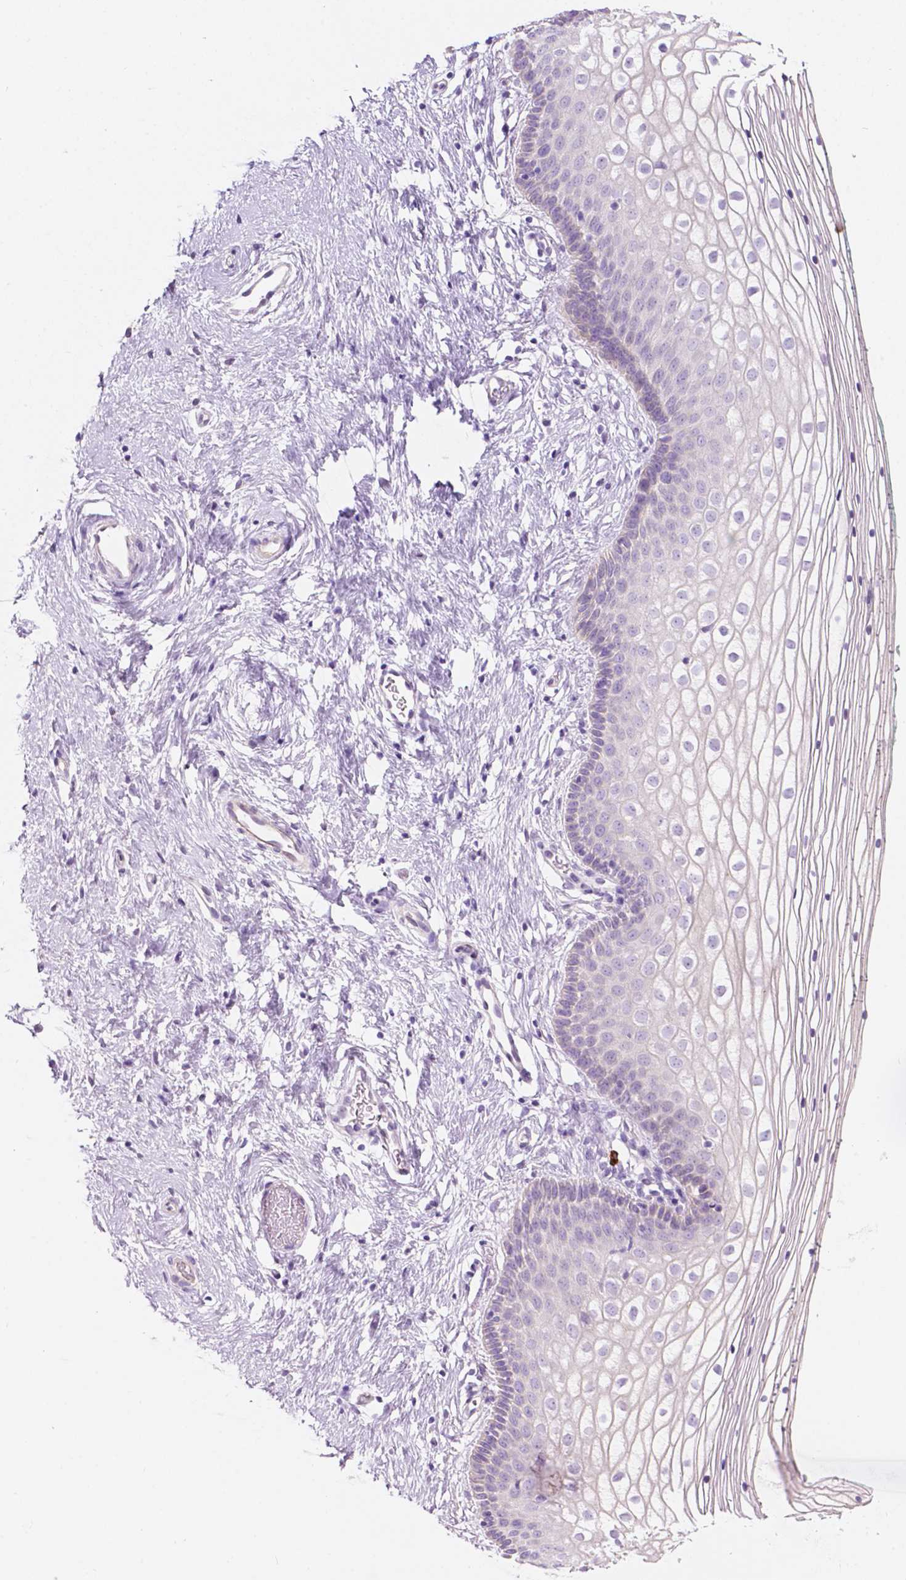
{"staining": {"intensity": "negative", "quantity": "none", "location": "none"}, "tissue": "vagina", "cell_type": "Squamous epithelial cells", "image_type": "normal", "snomed": [{"axis": "morphology", "description": "Normal tissue, NOS"}, {"axis": "topography", "description": "Vagina"}], "caption": "A high-resolution histopathology image shows immunohistochemistry (IHC) staining of benign vagina, which demonstrates no significant staining in squamous epithelial cells.", "gene": "NOS1AP", "patient": {"sex": "female", "age": 36}}